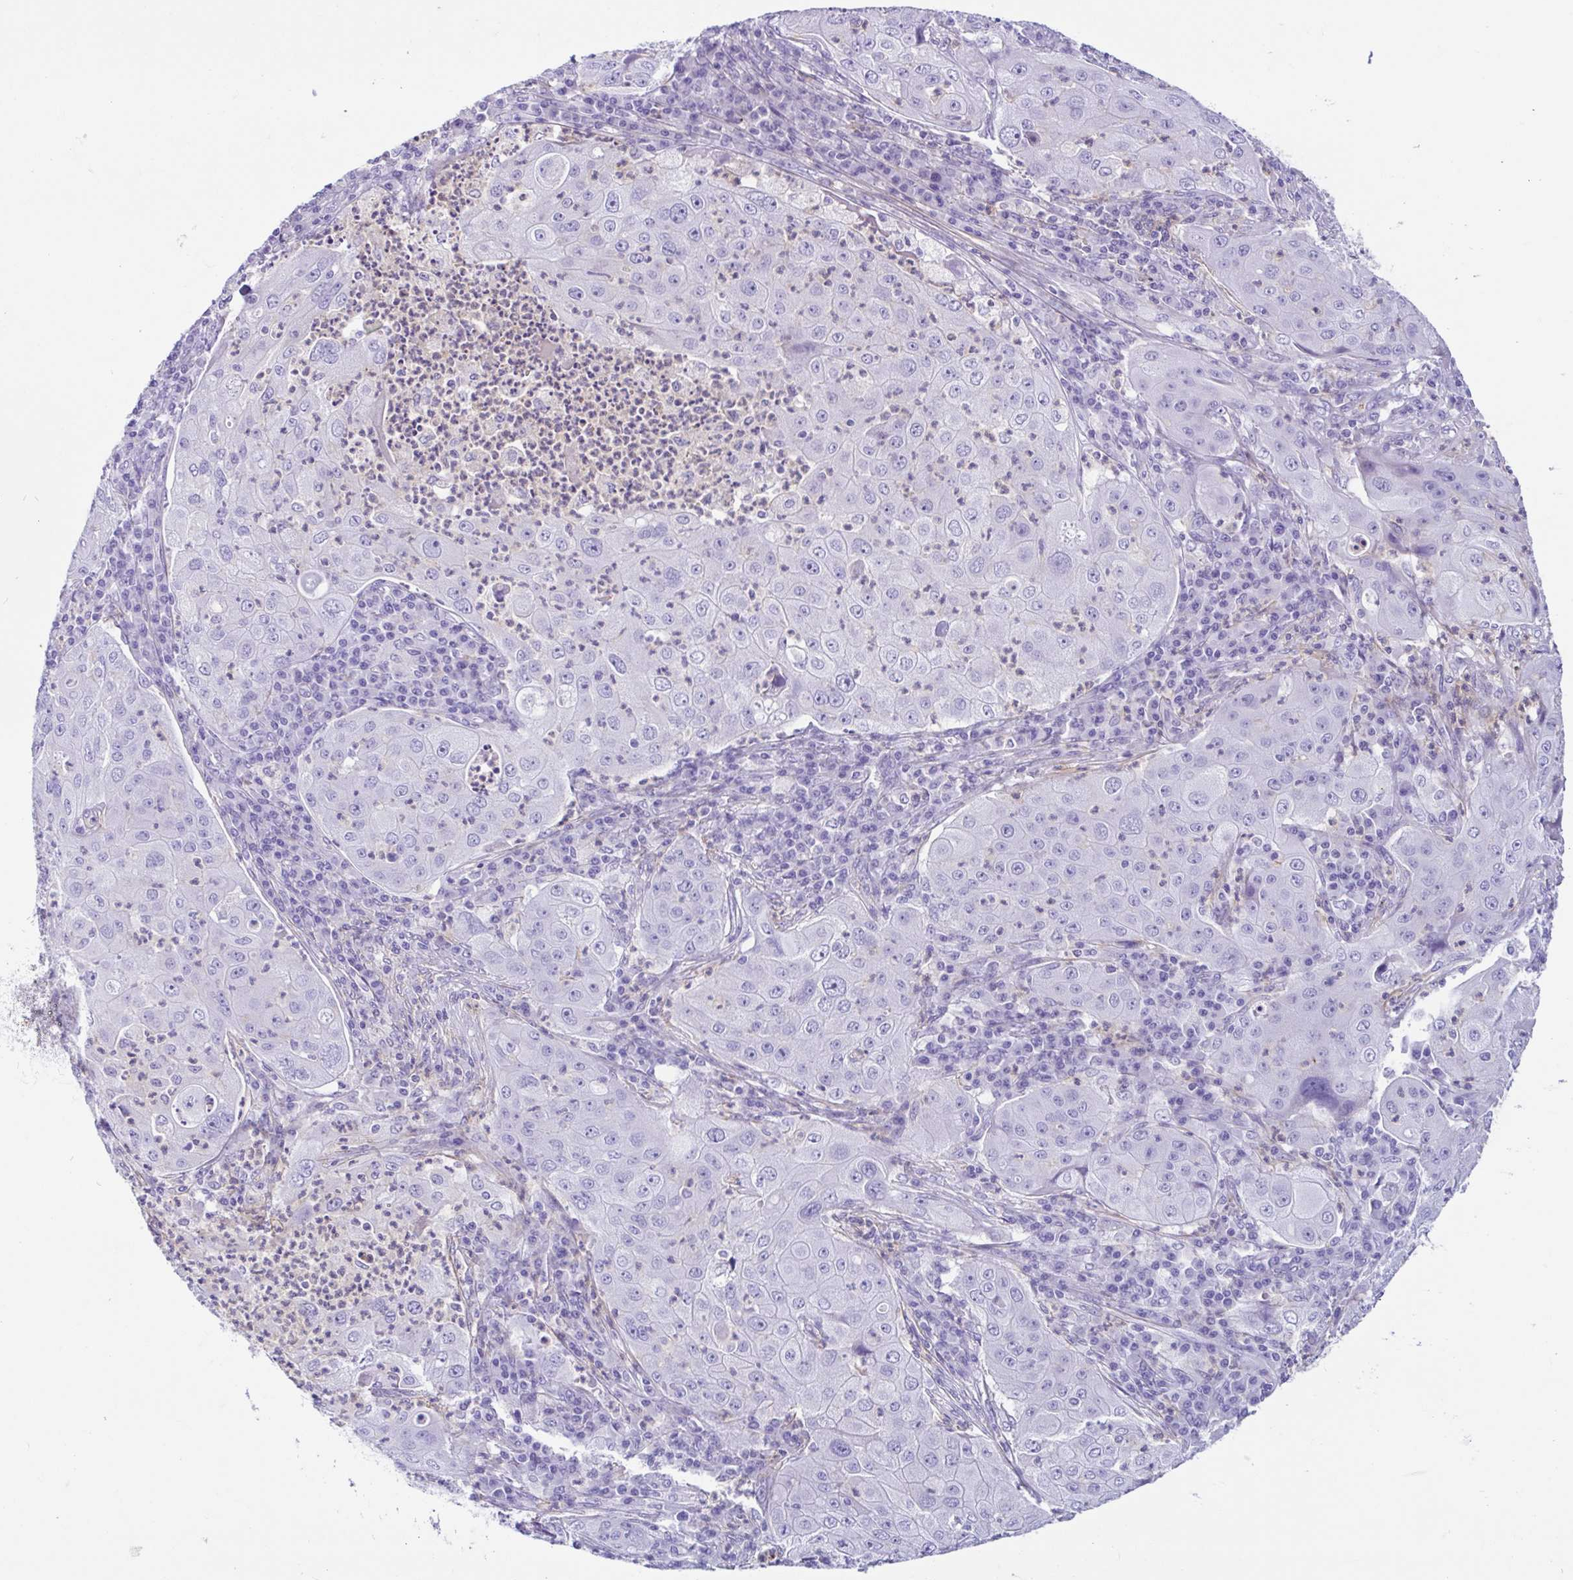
{"staining": {"intensity": "negative", "quantity": "none", "location": "none"}, "tissue": "lung cancer", "cell_type": "Tumor cells", "image_type": "cancer", "snomed": [{"axis": "morphology", "description": "Squamous cell carcinoma, NOS"}, {"axis": "topography", "description": "Lung"}], "caption": "Immunohistochemistry of human lung cancer shows no positivity in tumor cells.", "gene": "CYP11B1", "patient": {"sex": "female", "age": 59}}